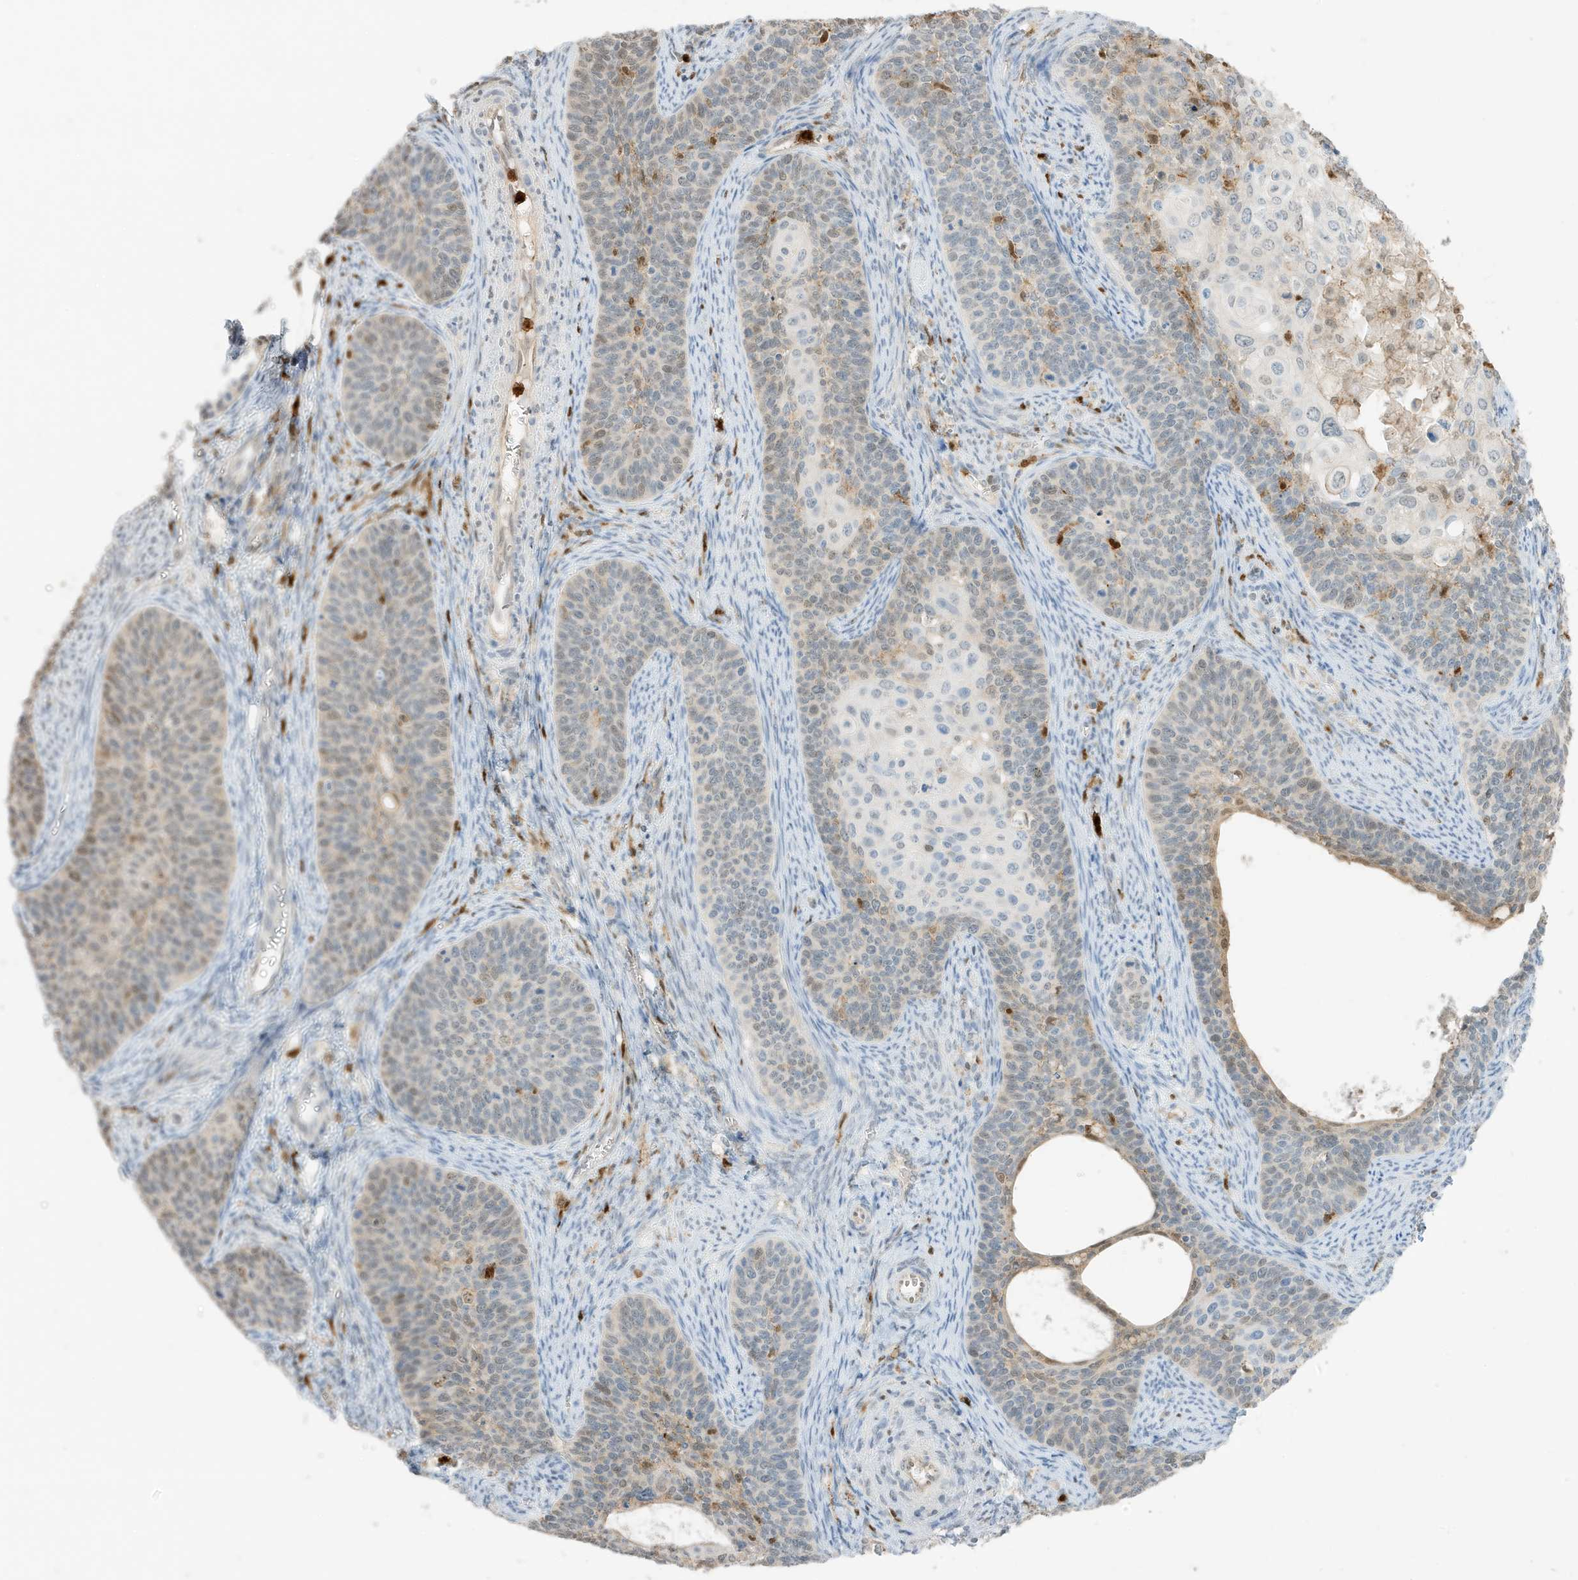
{"staining": {"intensity": "weak", "quantity": "<25%", "location": "cytoplasmic/membranous,nuclear"}, "tissue": "cervical cancer", "cell_type": "Tumor cells", "image_type": "cancer", "snomed": [{"axis": "morphology", "description": "Squamous cell carcinoma, NOS"}, {"axis": "topography", "description": "Cervix"}], "caption": "This image is of squamous cell carcinoma (cervical) stained with IHC to label a protein in brown with the nuclei are counter-stained blue. There is no staining in tumor cells.", "gene": "GCA", "patient": {"sex": "female", "age": 33}}